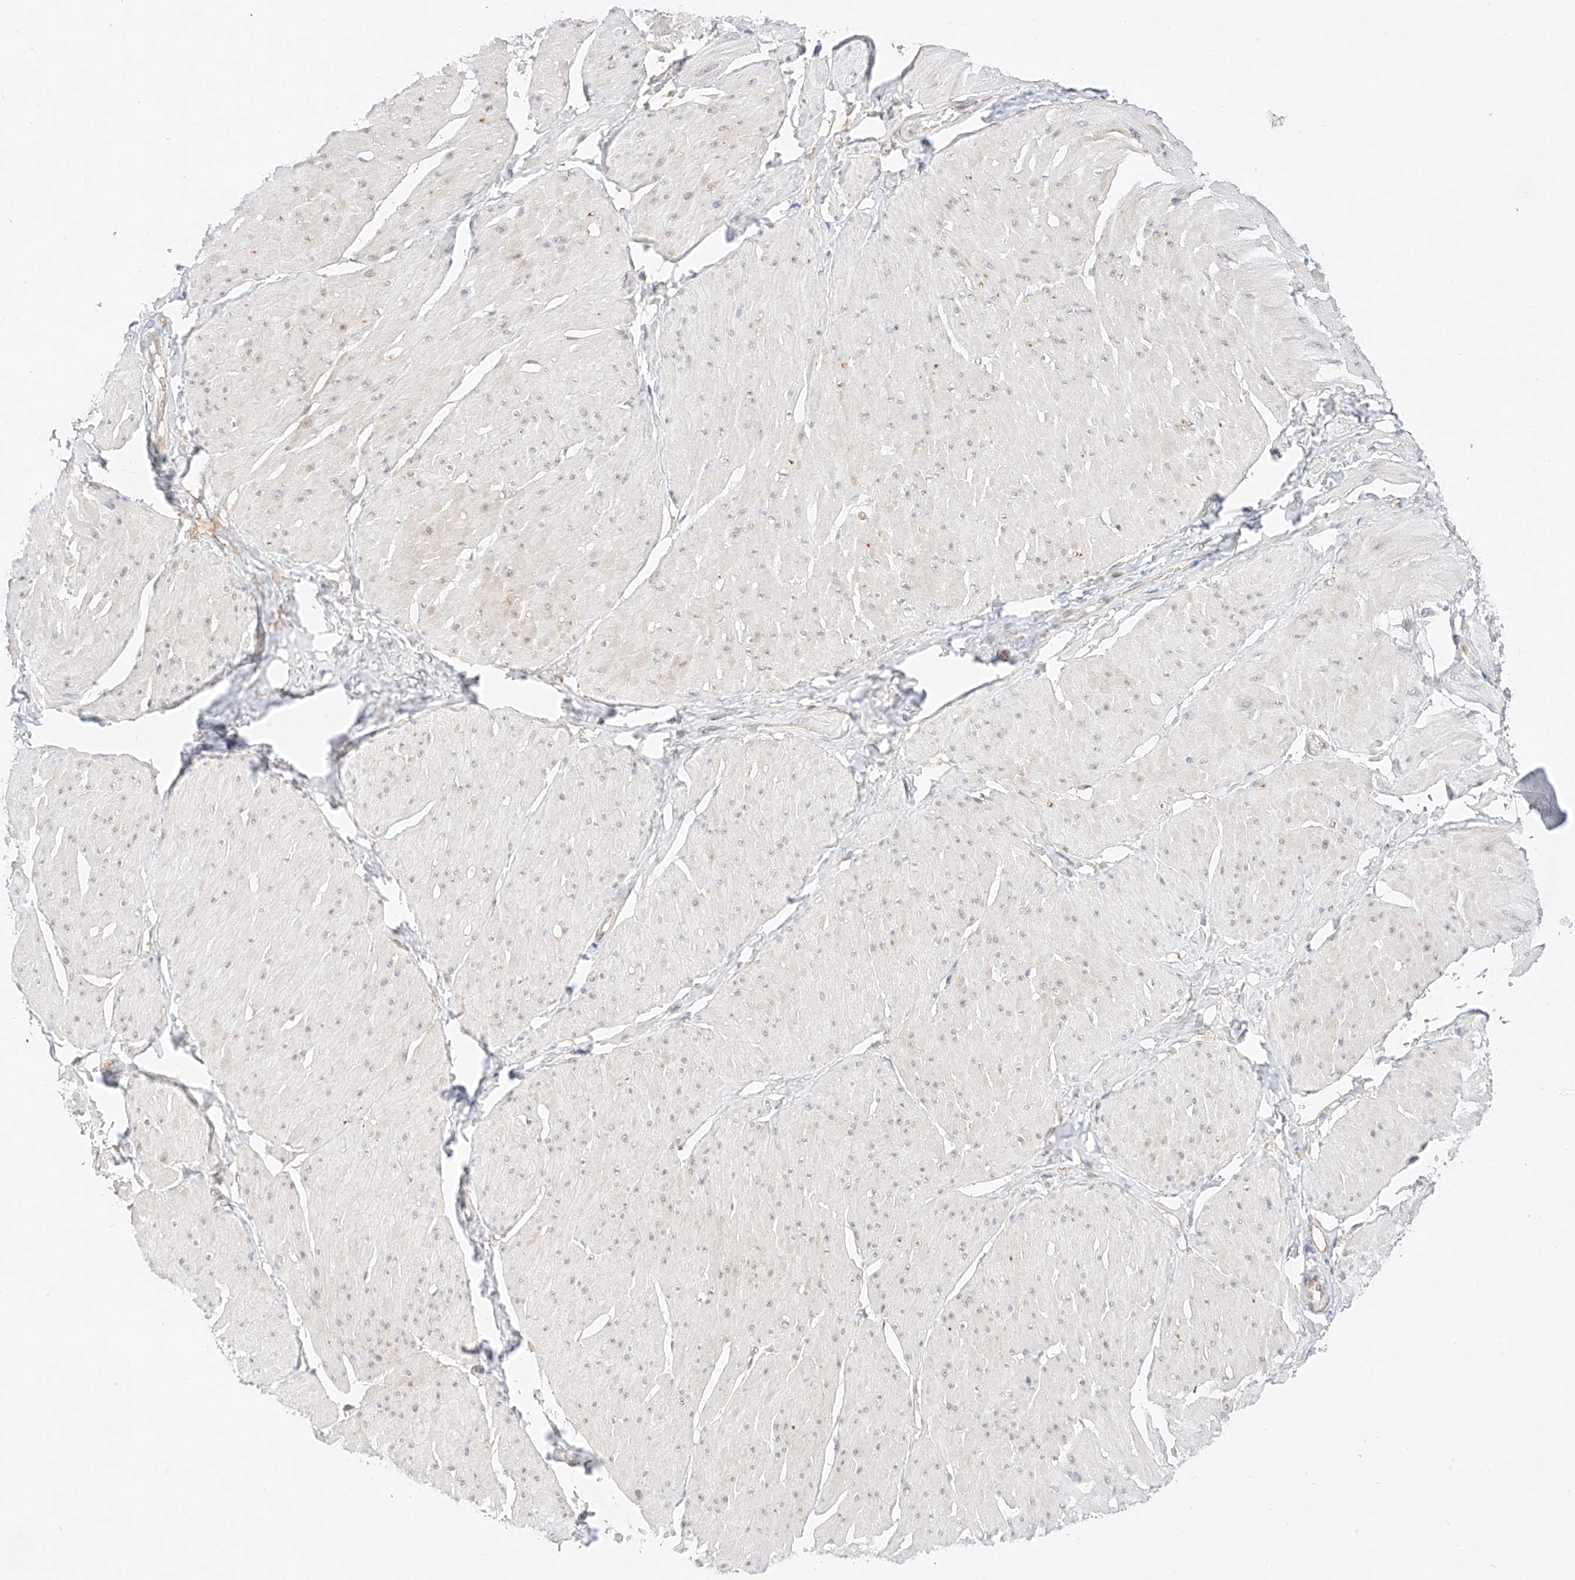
{"staining": {"intensity": "negative", "quantity": "none", "location": "none"}, "tissue": "smooth muscle", "cell_type": "Smooth muscle cells", "image_type": "normal", "snomed": [{"axis": "morphology", "description": "Urothelial carcinoma, High grade"}, {"axis": "topography", "description": "Urinary bladder"}], "caption": "An image of smooth muscle stained for a protein displays no brown staining in smooth muscle cells. The staining is performed using DAB brown chromogen with nuclei counter-stained in using hematoxylin.", "gene": "IL22RA2", "patient": {"sex": "male", "age": 46}}